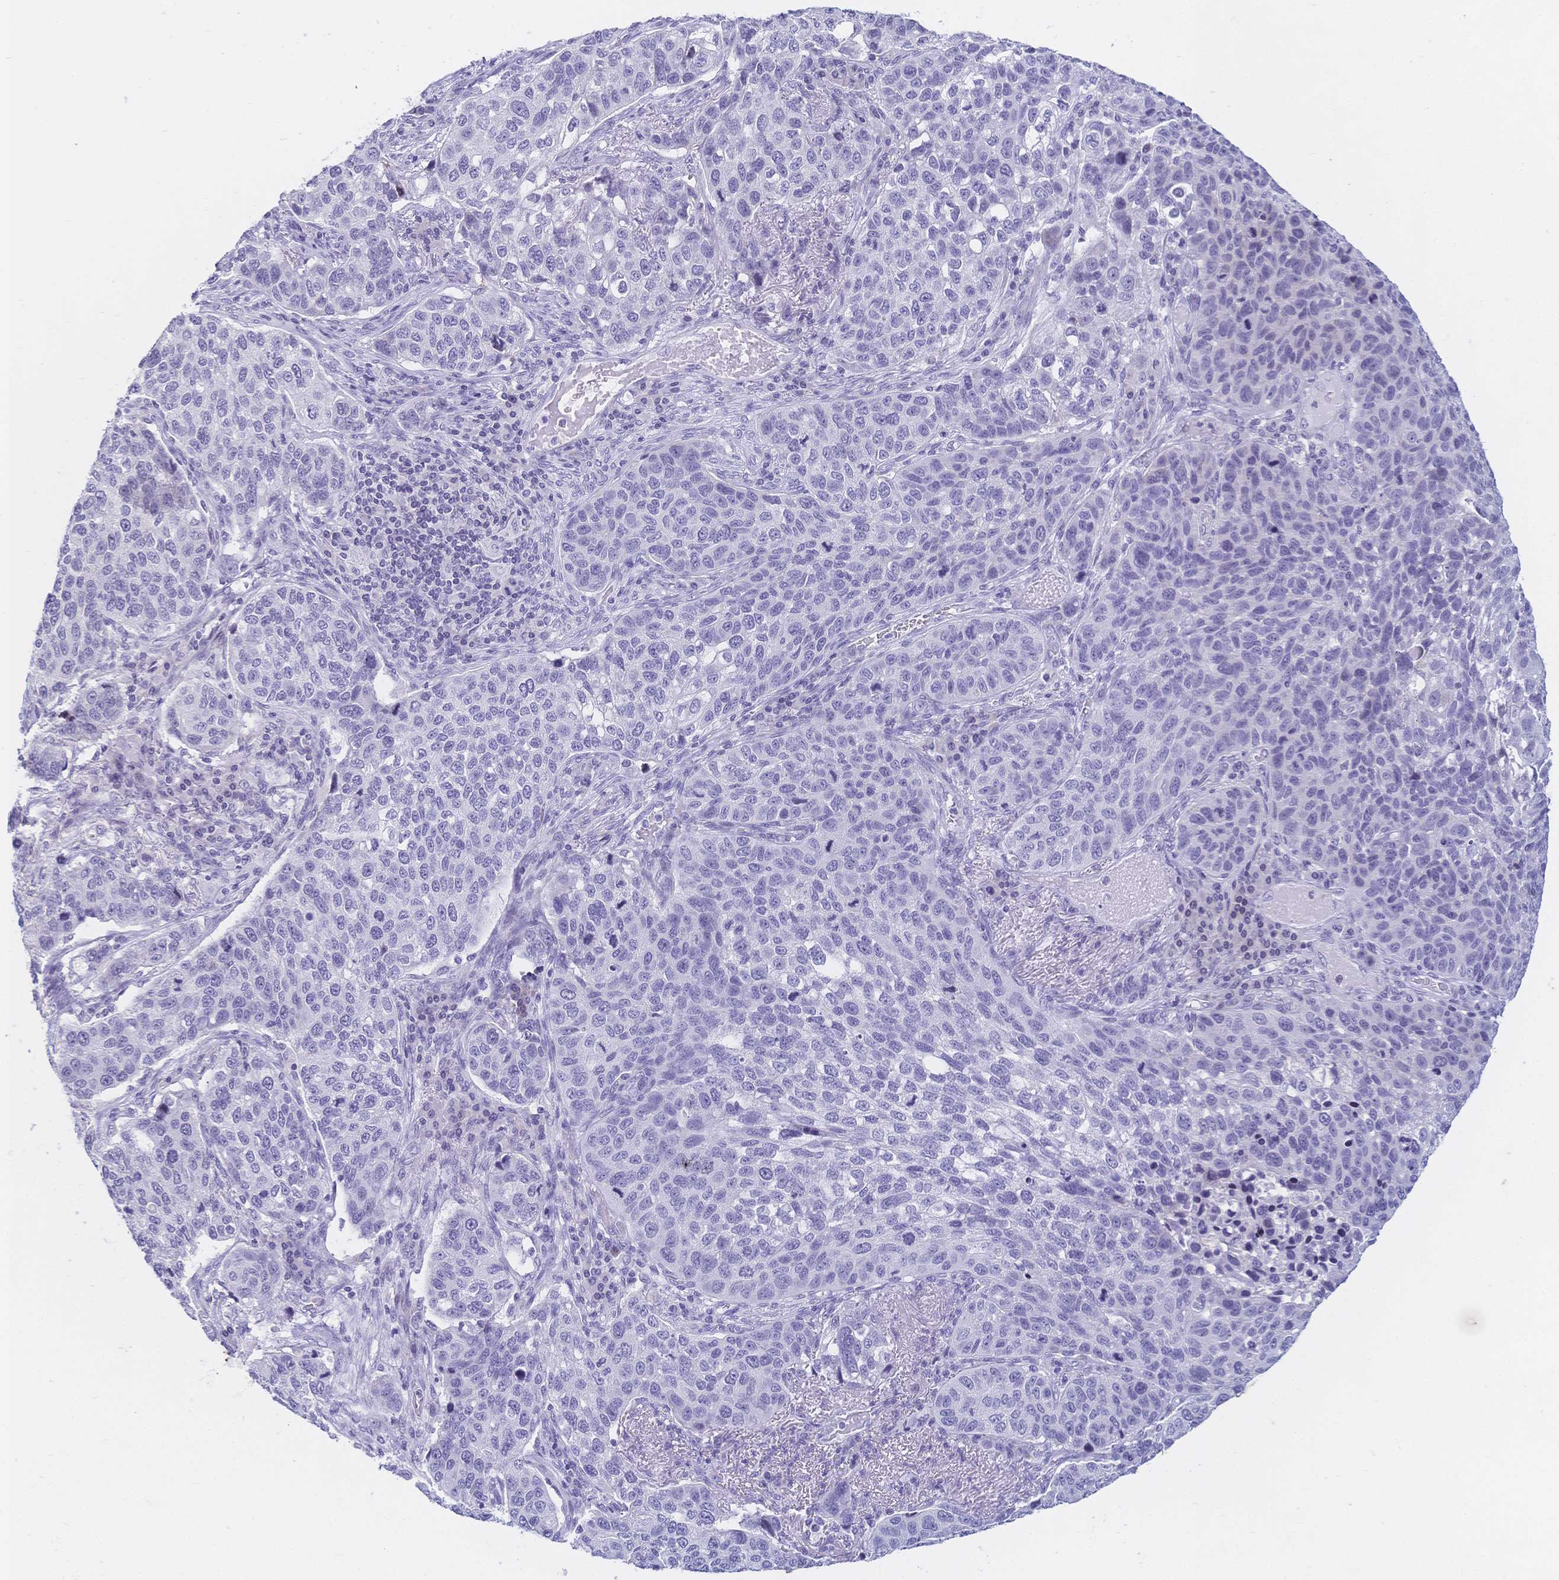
{"staining": {"intensity": "negative", "quantity": "none", "location": "none"}, "tissue": "lung cancer", "cell_type": "Tumor cells", "image_type": "cancer", "snomed": [{"axis": "morphology", "description": "Squamous cell carcinoma, NOS"}, {"axis": "topography", "description": "Lymph node"}, {"axis": "topography", "description": "Lung"}], "caption": "The histopathology image displays no significant expression in tumor cells of lung squamous cell carcinoma.", "gene": "CR2", "patient": {"sex": "male", "age": 61}}